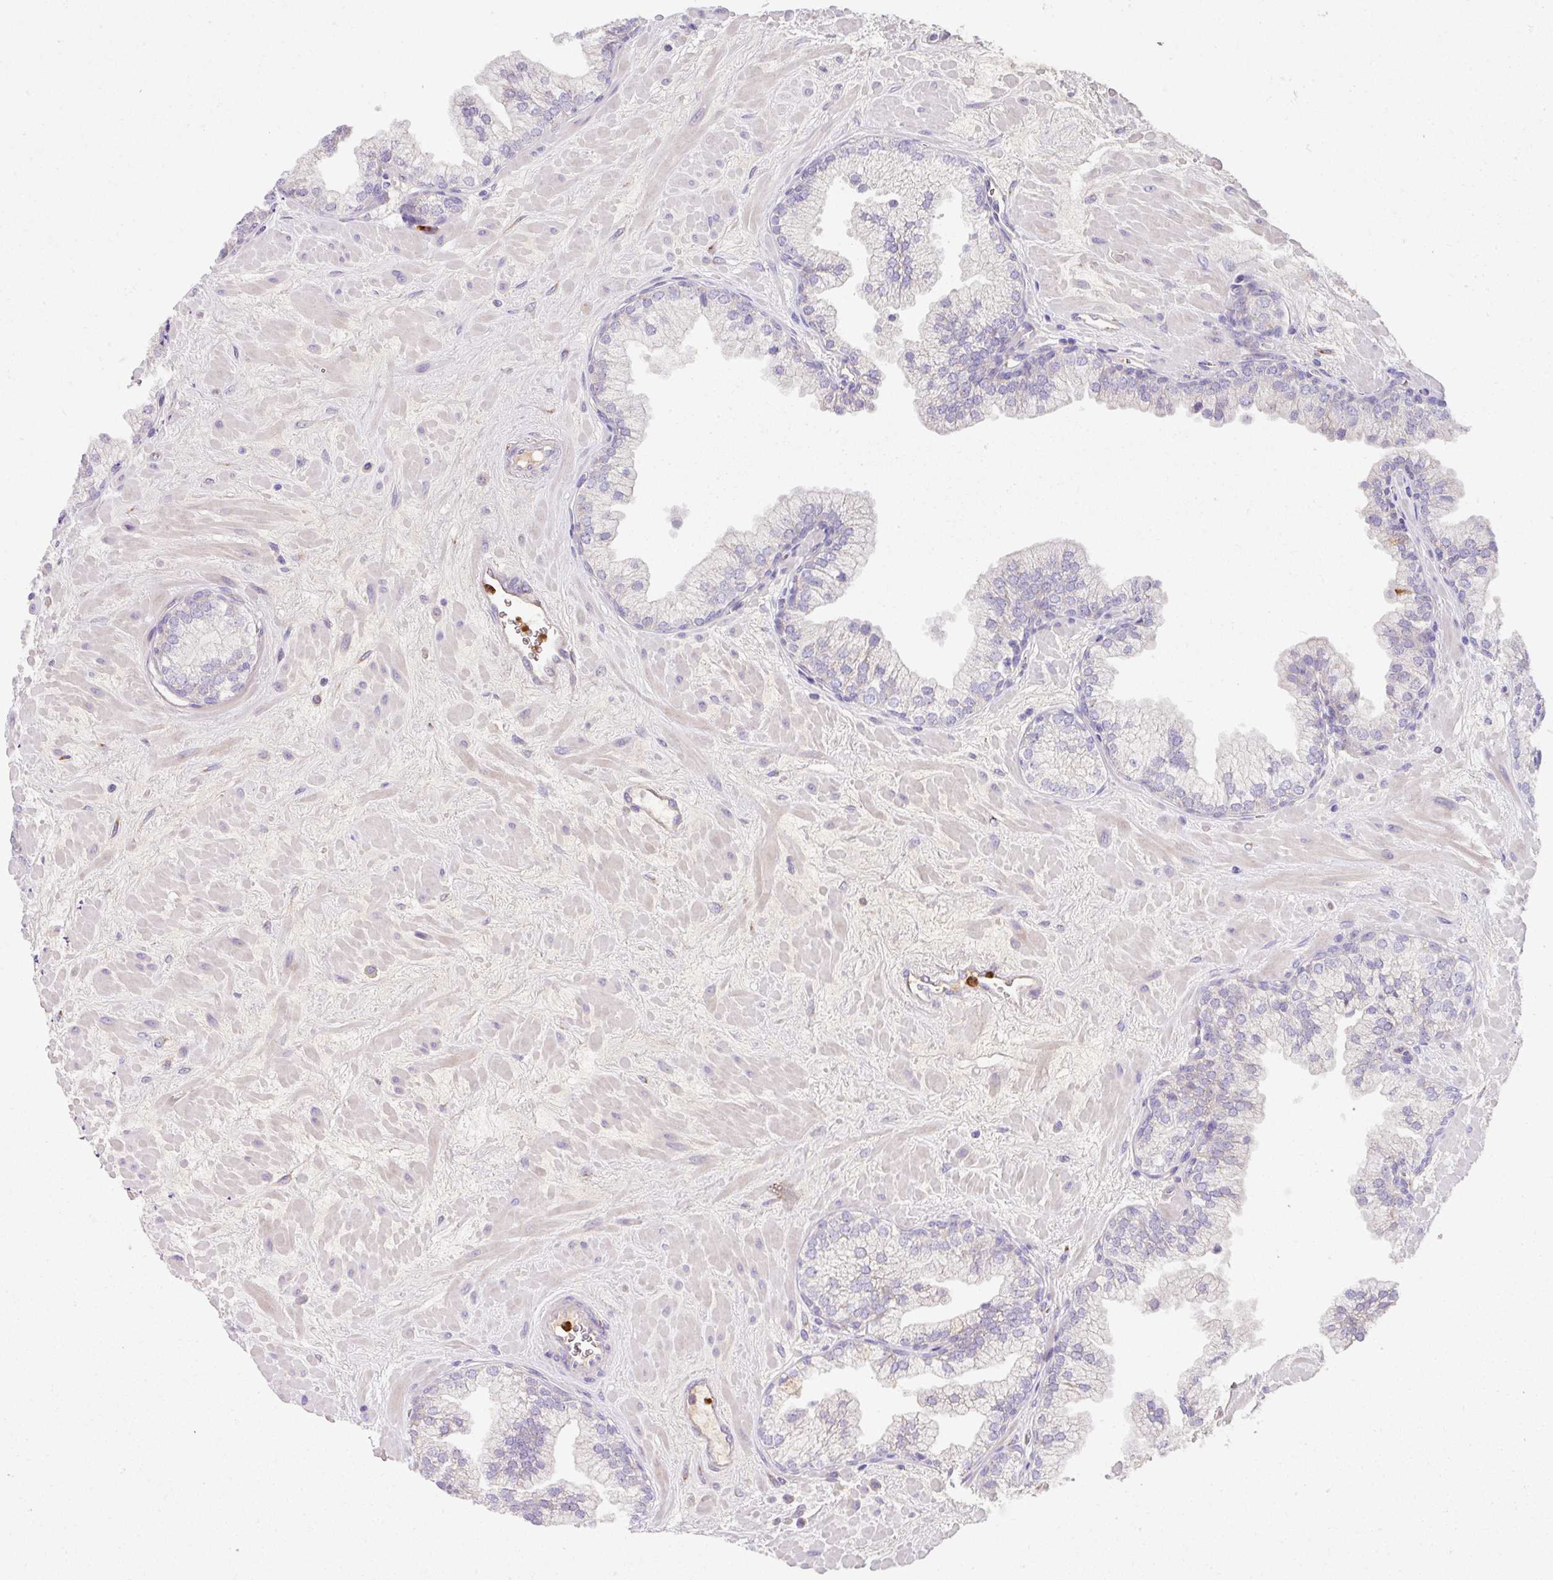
{"staining": {"intensity": "weak", "quantity": "<25%", "location": "cytoplasmic/membranous"}, "tissue": "prostate", "cell_type": "Glandular cells", "image_type": "normal", "snomed": [{"axis": "morphology", "description": "Normal tissue, NOS"}, {"axis": "topography", "description": "Prostate"}, {"axis": "topography", "description": "Peripheral nerve tissue"}], "caption": "This histopathology image is of normal prostate stained with immunohistochemistry (IHC) to label a protein in brown with the nuclei are counter-stained blue. There is no staining in glandular cells.", "gene": "CRISP3", "patient": {"sex": "male", "age": 61}}